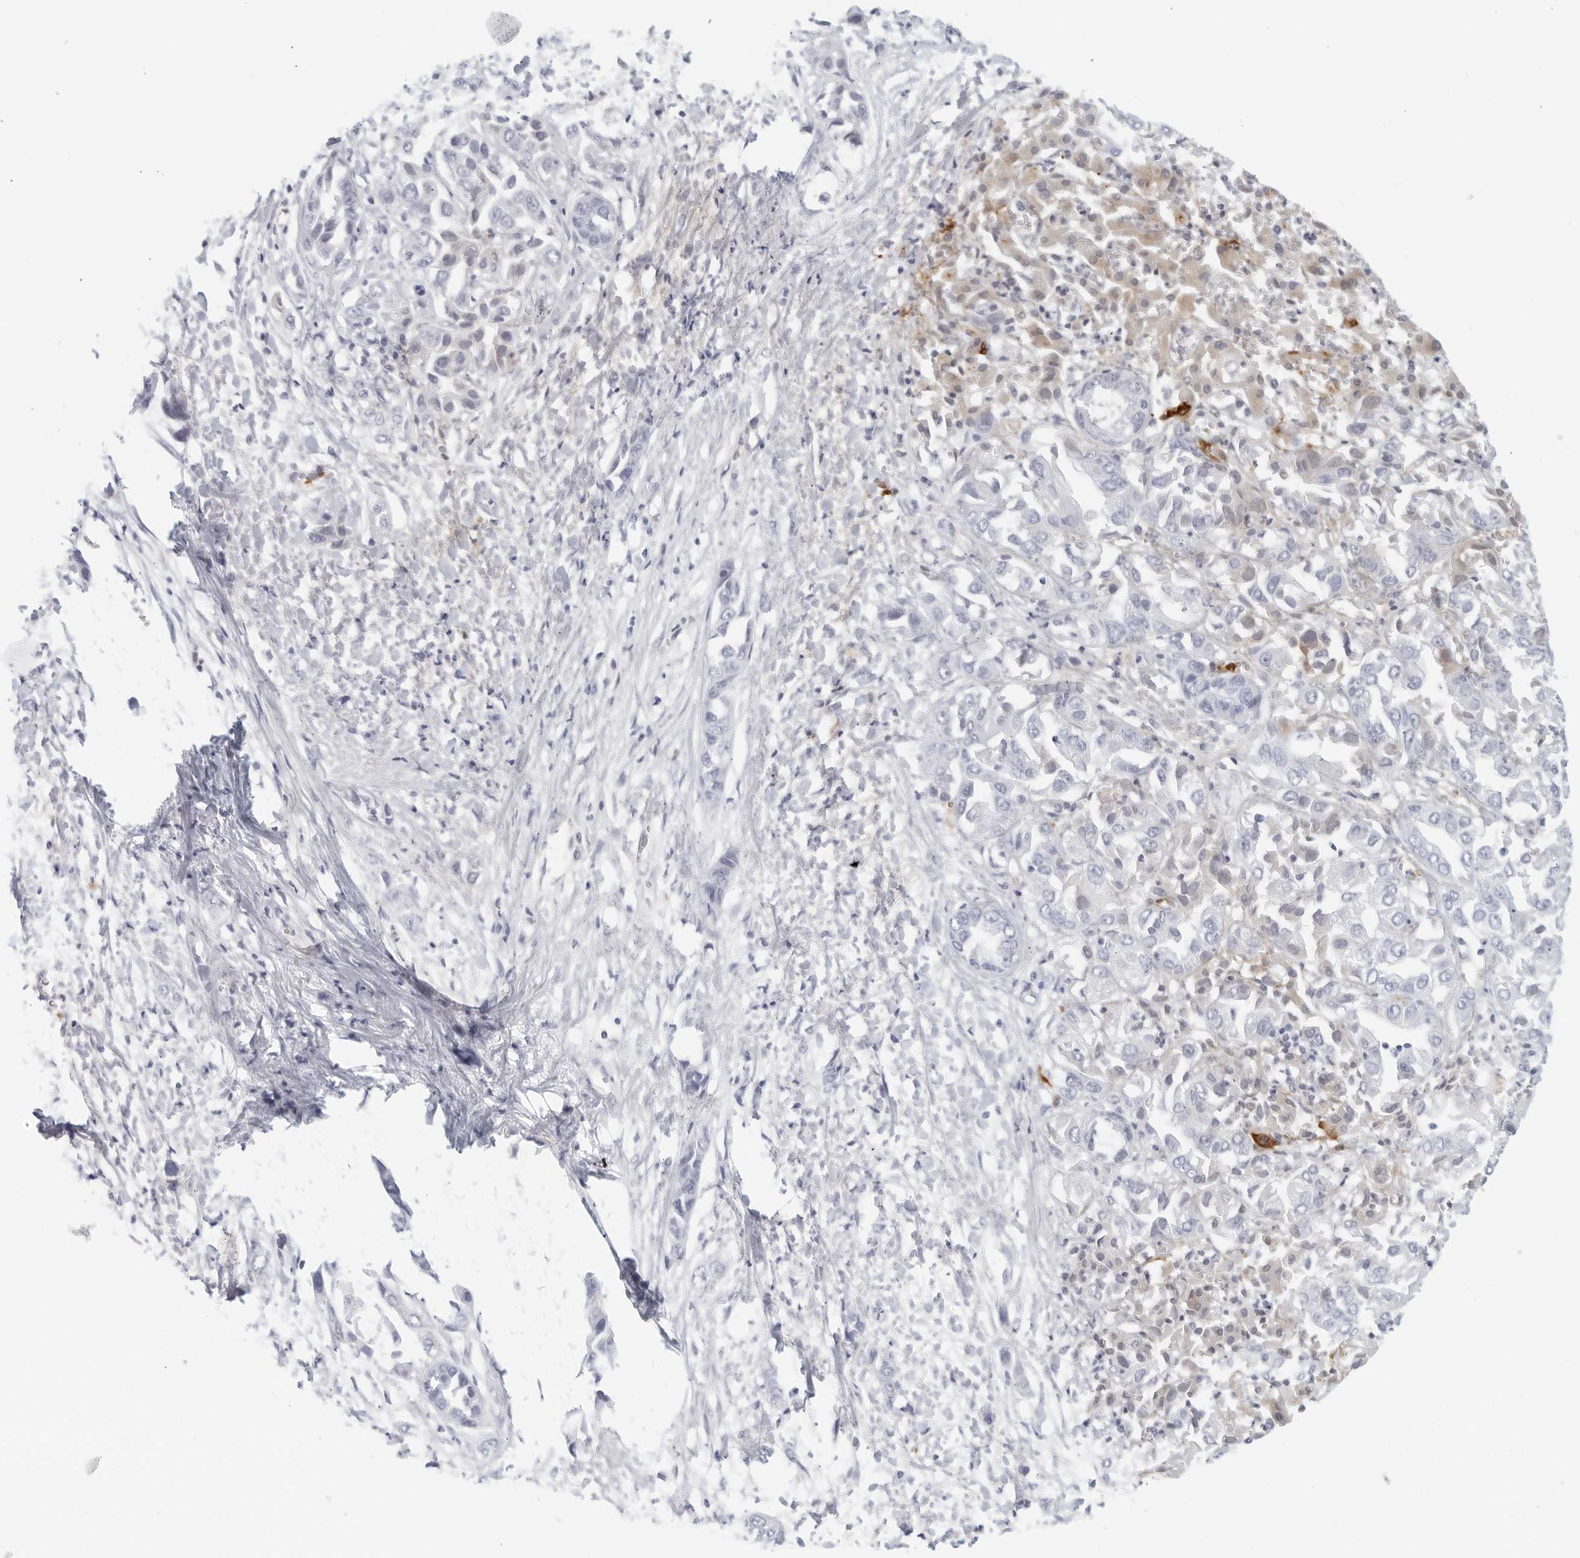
{"staining": {"intensity": "negative", "quantity": "none", "location": "none"}, "tissue": "liver cancer", "cell_type": "Tumor cells", "image_type": "cancer", "snomed": [{"axis": "morphology", "description": "Cholangiocarcinoma"}, {"axis": "topography", "description": "Liver"}], "caption": "High power microscopy histopathology image of an immunohistochemistry (IHC) micrograph of liver cholangiocarcinoma, revealing no significant expression in tumor cells. (DAB immunohistochemistry (IHC), high magnification).", "gene": "FGG", "patient": {"sex": "female", "age": 52}}